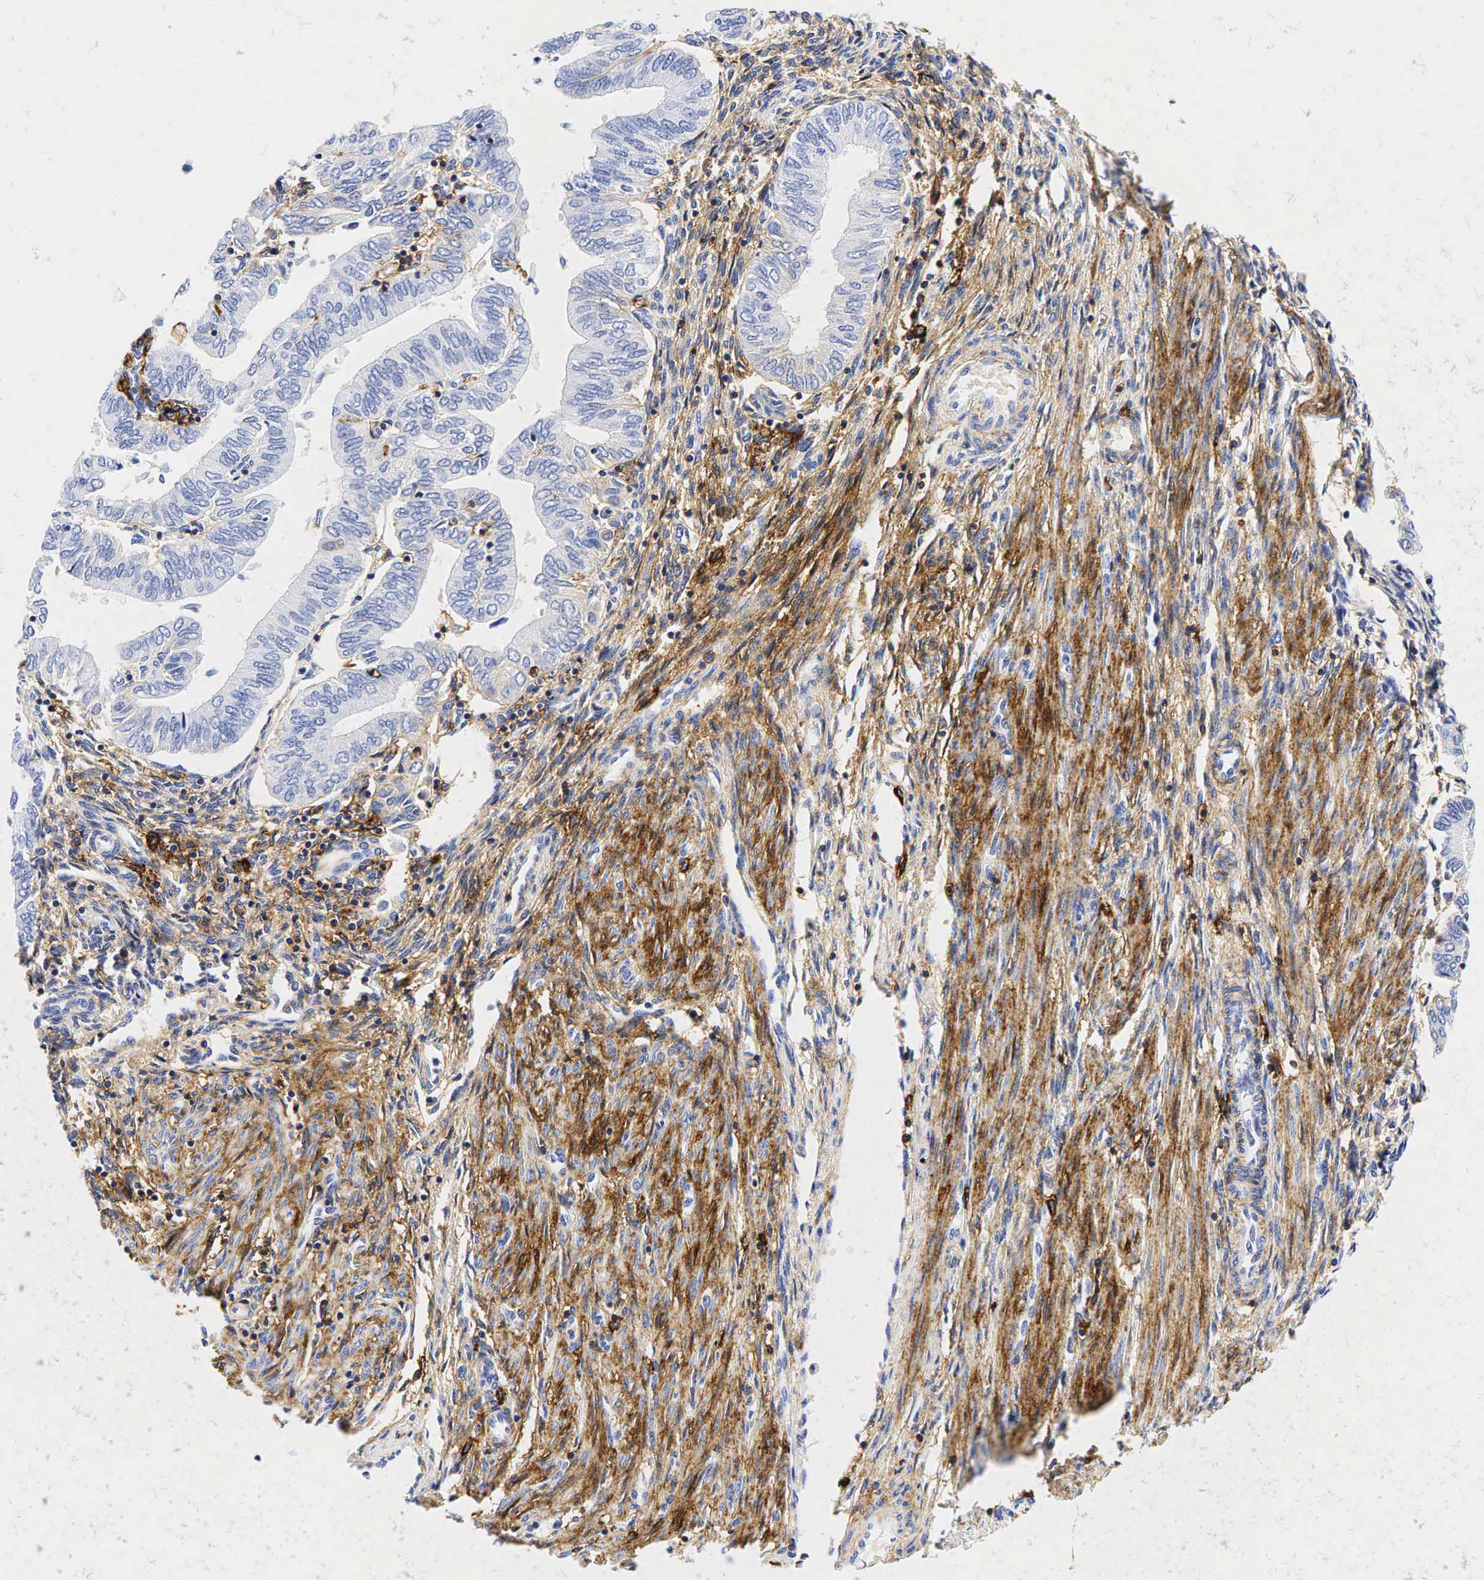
{"staining": {"intensity": "negative", "quantity": "none", "location": "none"}, "tissue": "endometrial cancer", "cell_type": "Tumor cells", "image_type": "cancer", "snomed": [{"axis": "morphology", "description": "Adenocarcinoma, NOS"}, {"axis": "topography", "description": "Endometrium"}], "caption": "This photomicrograph is of endometrial cancer (adenocarcinoma) stained with immunohistochemistry (IHC) to label a protein in brown with the nuclei are counter-stained blue. There is no positivity in tumor cells.", "gene": "CD44", "patient": {"sex": "female", "age": 51}}